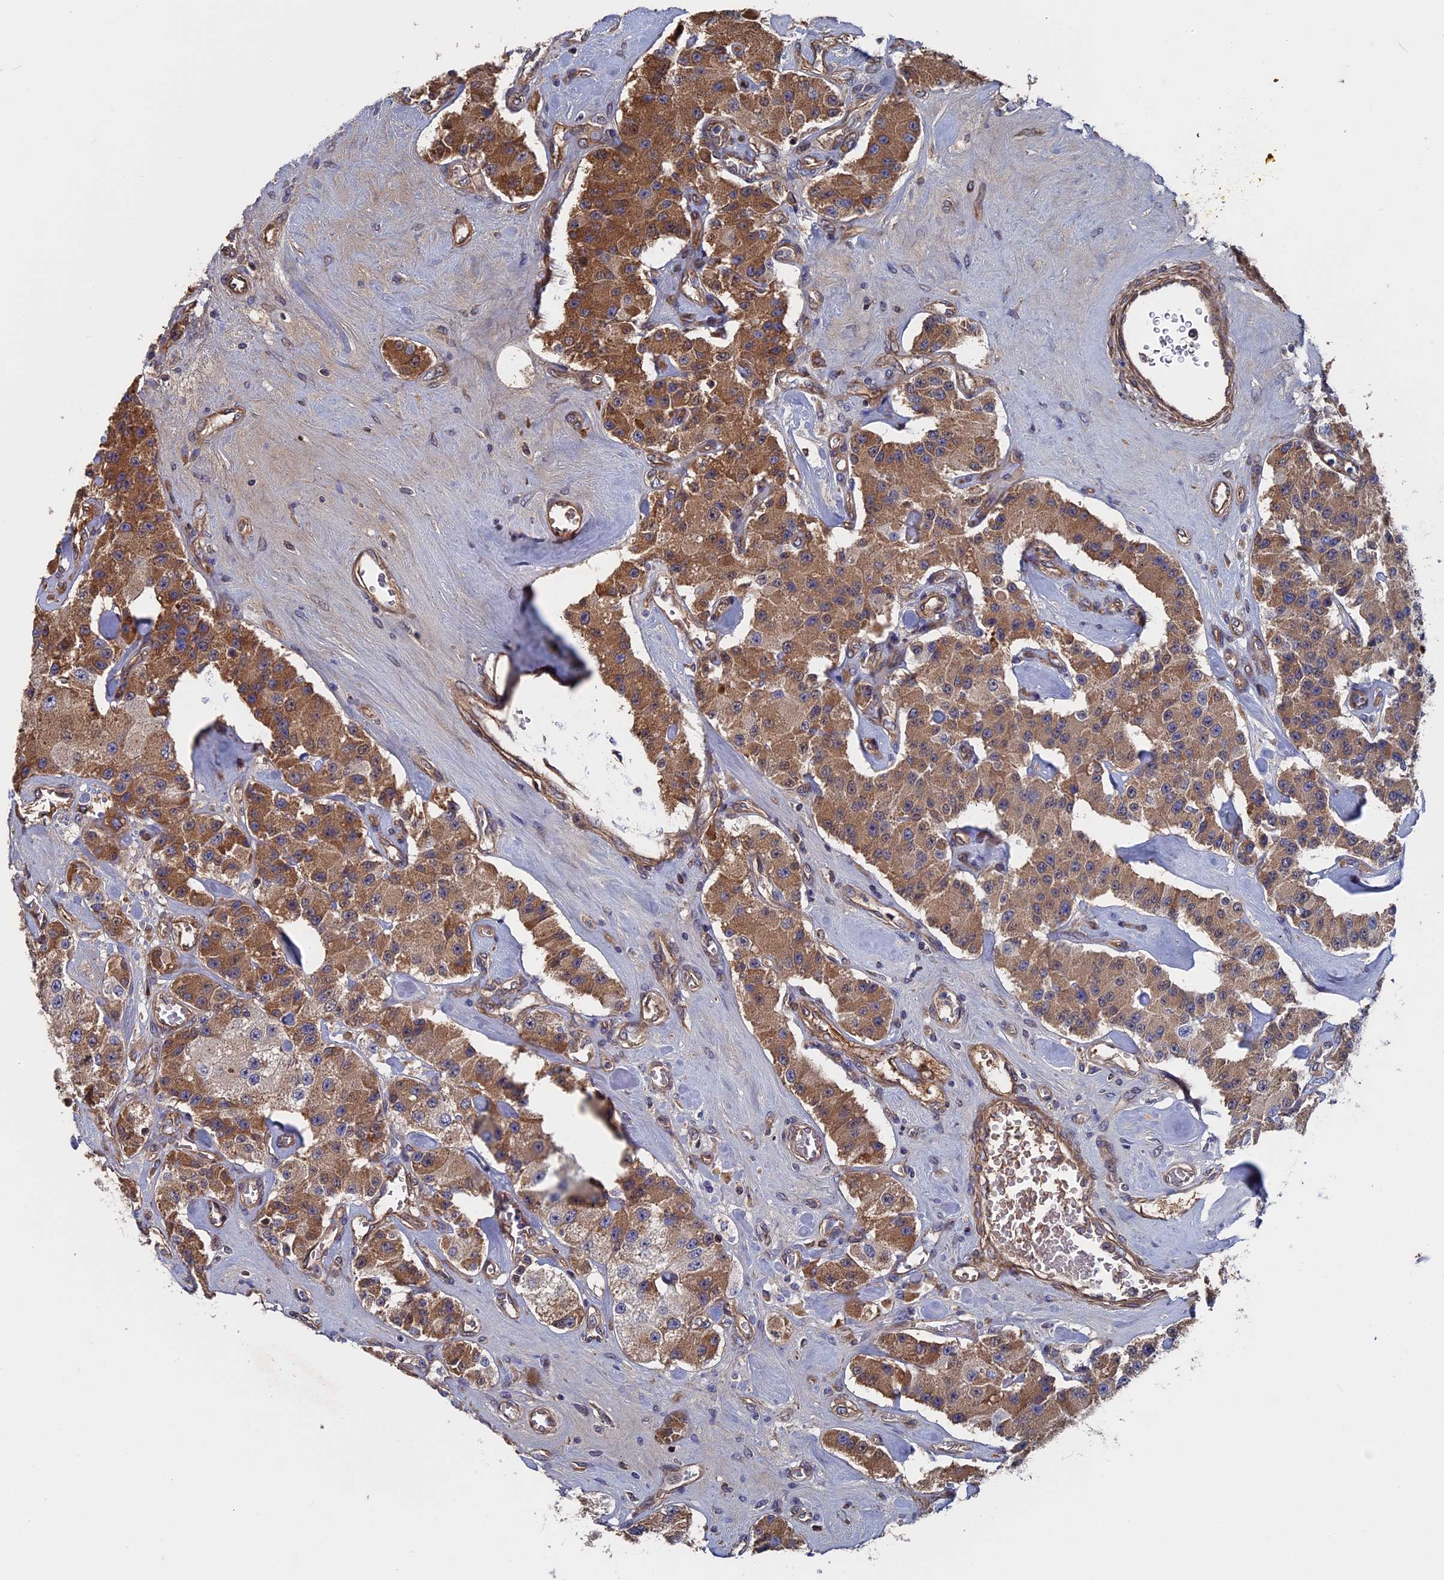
{"staining": {"intensity": "moderate", "quantity": ">75%", "location": "cytoplasmic/membranous"}, "tissue": "carcinoid", "cell_type": "Tumor cells", "image_type": "cancer", "snomed": [{"axis": "morphology", "description": "Carcinoid, malignant, NOS"}, {"axis": "topography", "description": "Pancreas"}], "caption": "Carcinoid tissue exhibits moderate cytoplasmic/membranous staining in about >75% of tumor cells, visualized by immunohistochemistry. The staining was performed using DAB (3,3'-diaminobenzidine) to visualize the protein expression in brown, while the nuclei were stained in blue with hematoxylin (Magnification: 20x).", "gene": "RPUSD1", "patient": {"sex": "male", "age": 41}}